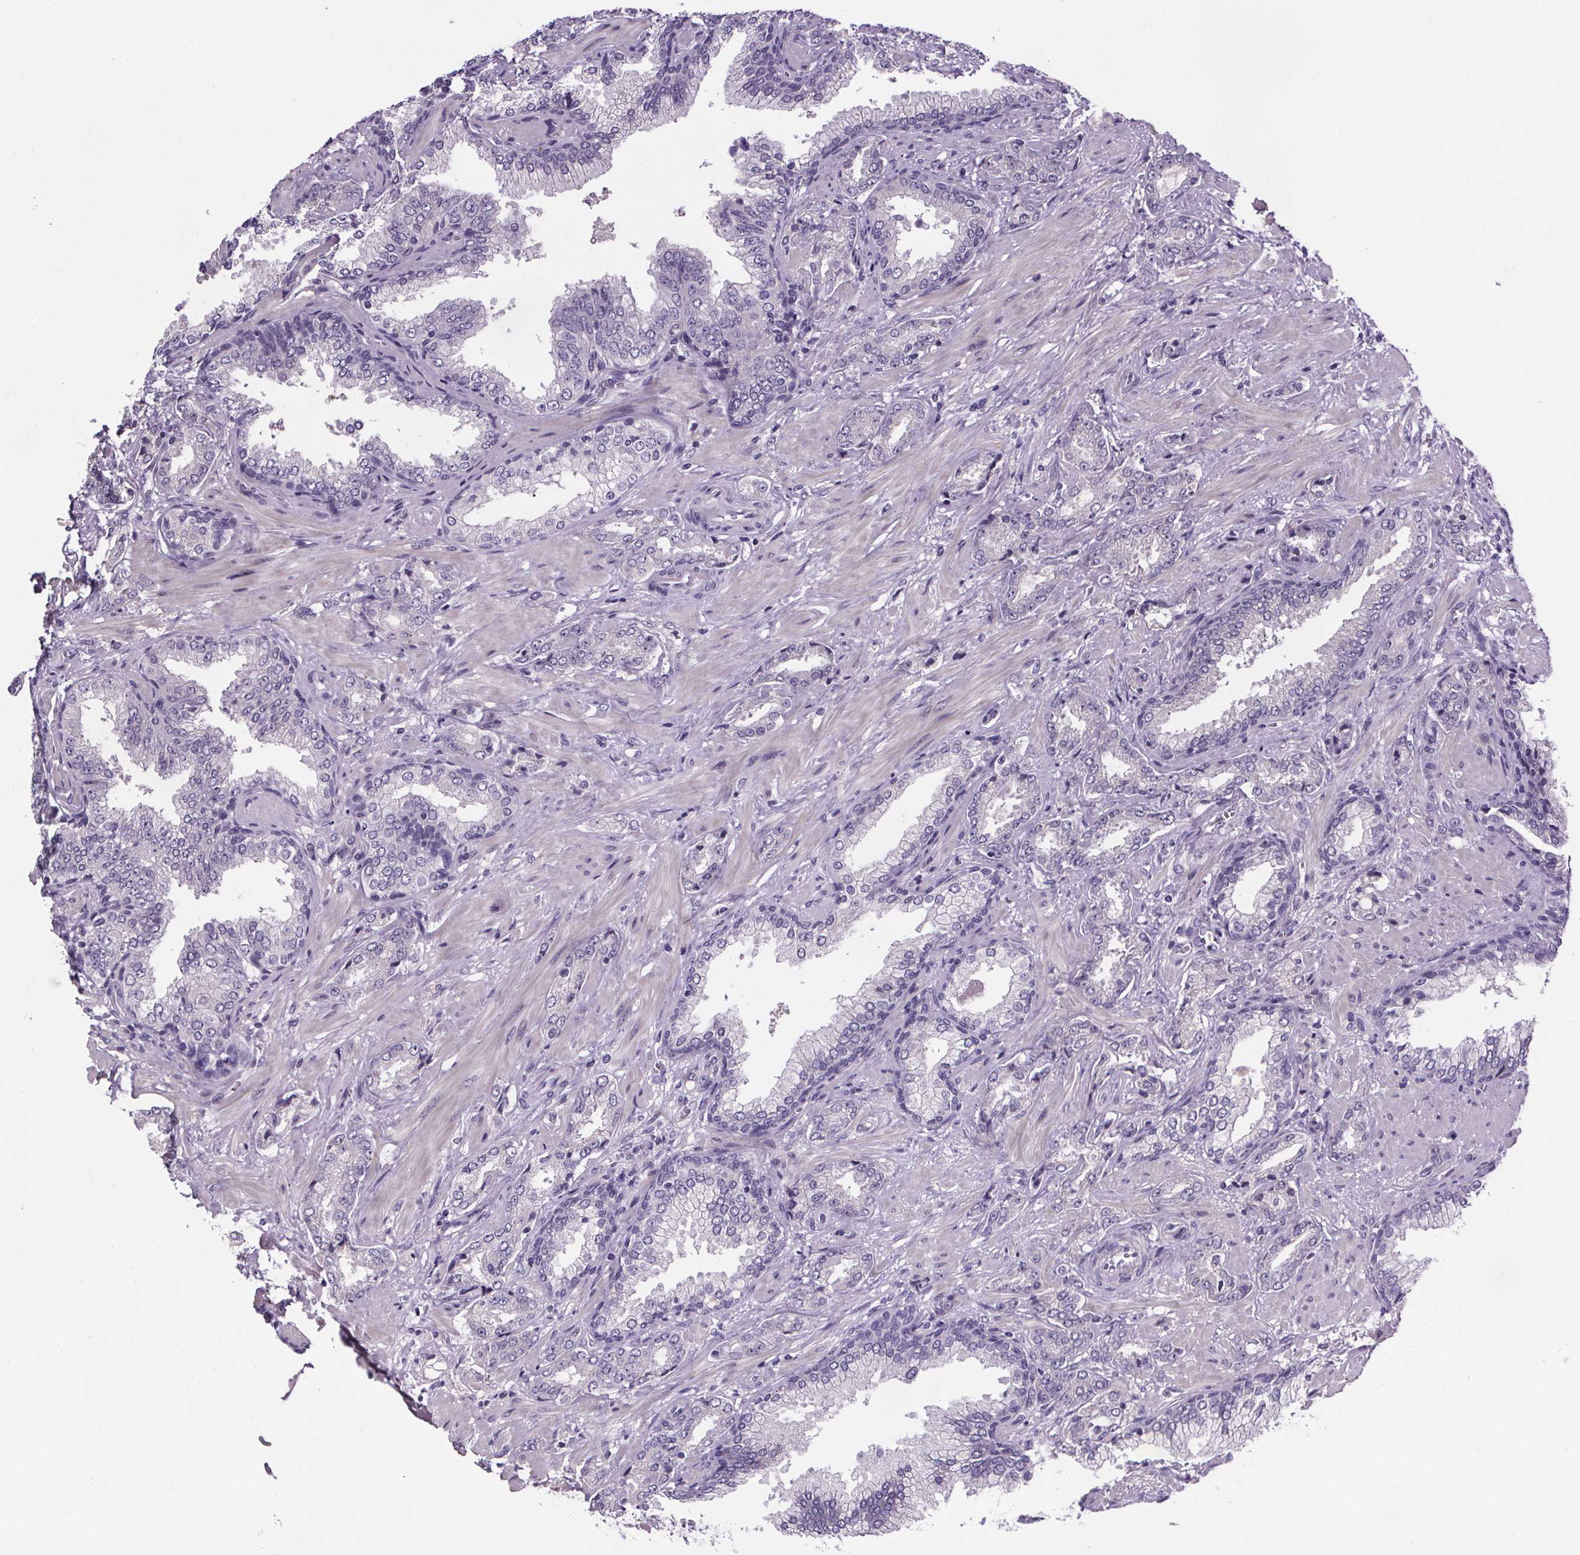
{"staining": {"intensity": "negative", "quantity": "none", "location": "none"}, "tissue": "prostate cancer", "cell_type": "Tumor cells", "image_type": "cancer", "snomed": [{"axis": "morphology", "description": "Adenocarcinoma, Low grade"}, {"axis": "topography", "description": "Prostate"}], "caption": "Adenocarcinoma (low-grade) (prostate) stained for a protein using IHC exhibits no expression tumor cells.", "gene": "CUBN", "patient": {"sex": "male", "age": 61}}